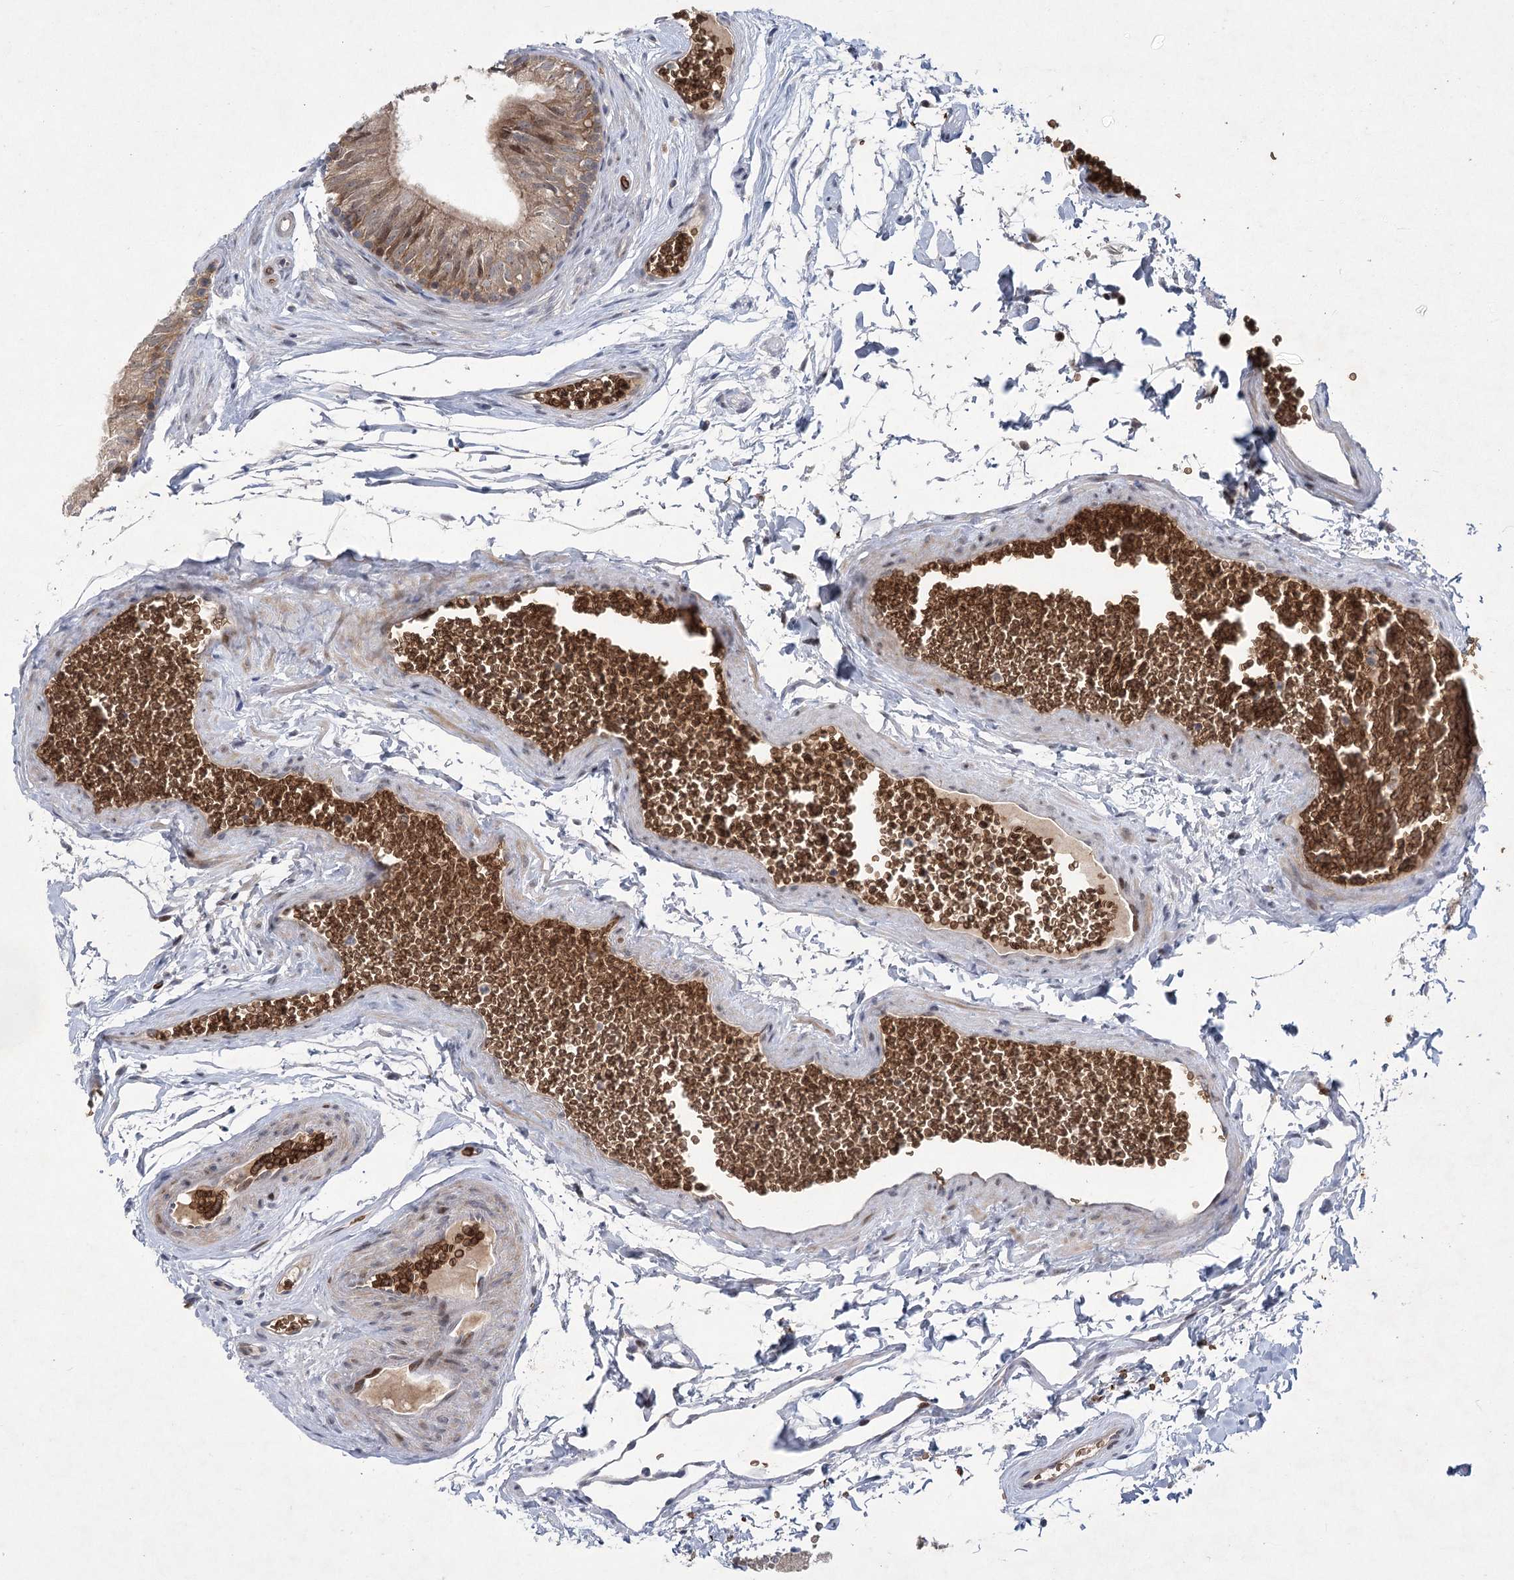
{"staining": {"intensity": "moderate", "quantity": ">75%", "location": "cytoplasmic/membranous"}, "tissue": "epididymis", "cell_type": "Glandular cells", "image_type": "normal", "snomed": [{"axis": "morphology", "description": "Normal tissue, NOS"}, {"axis": "topography", "description": "Epididymis"}], "caption": "Approximately >75% of glandular cells in unremarkable human epididymis demonstrate moderate cytoplasmic/membranous protein positivity as visualized by brown immunohistochemical staining.", "gene": "NSMCE4A", "patient": {"sex": "male", "age": 36}}